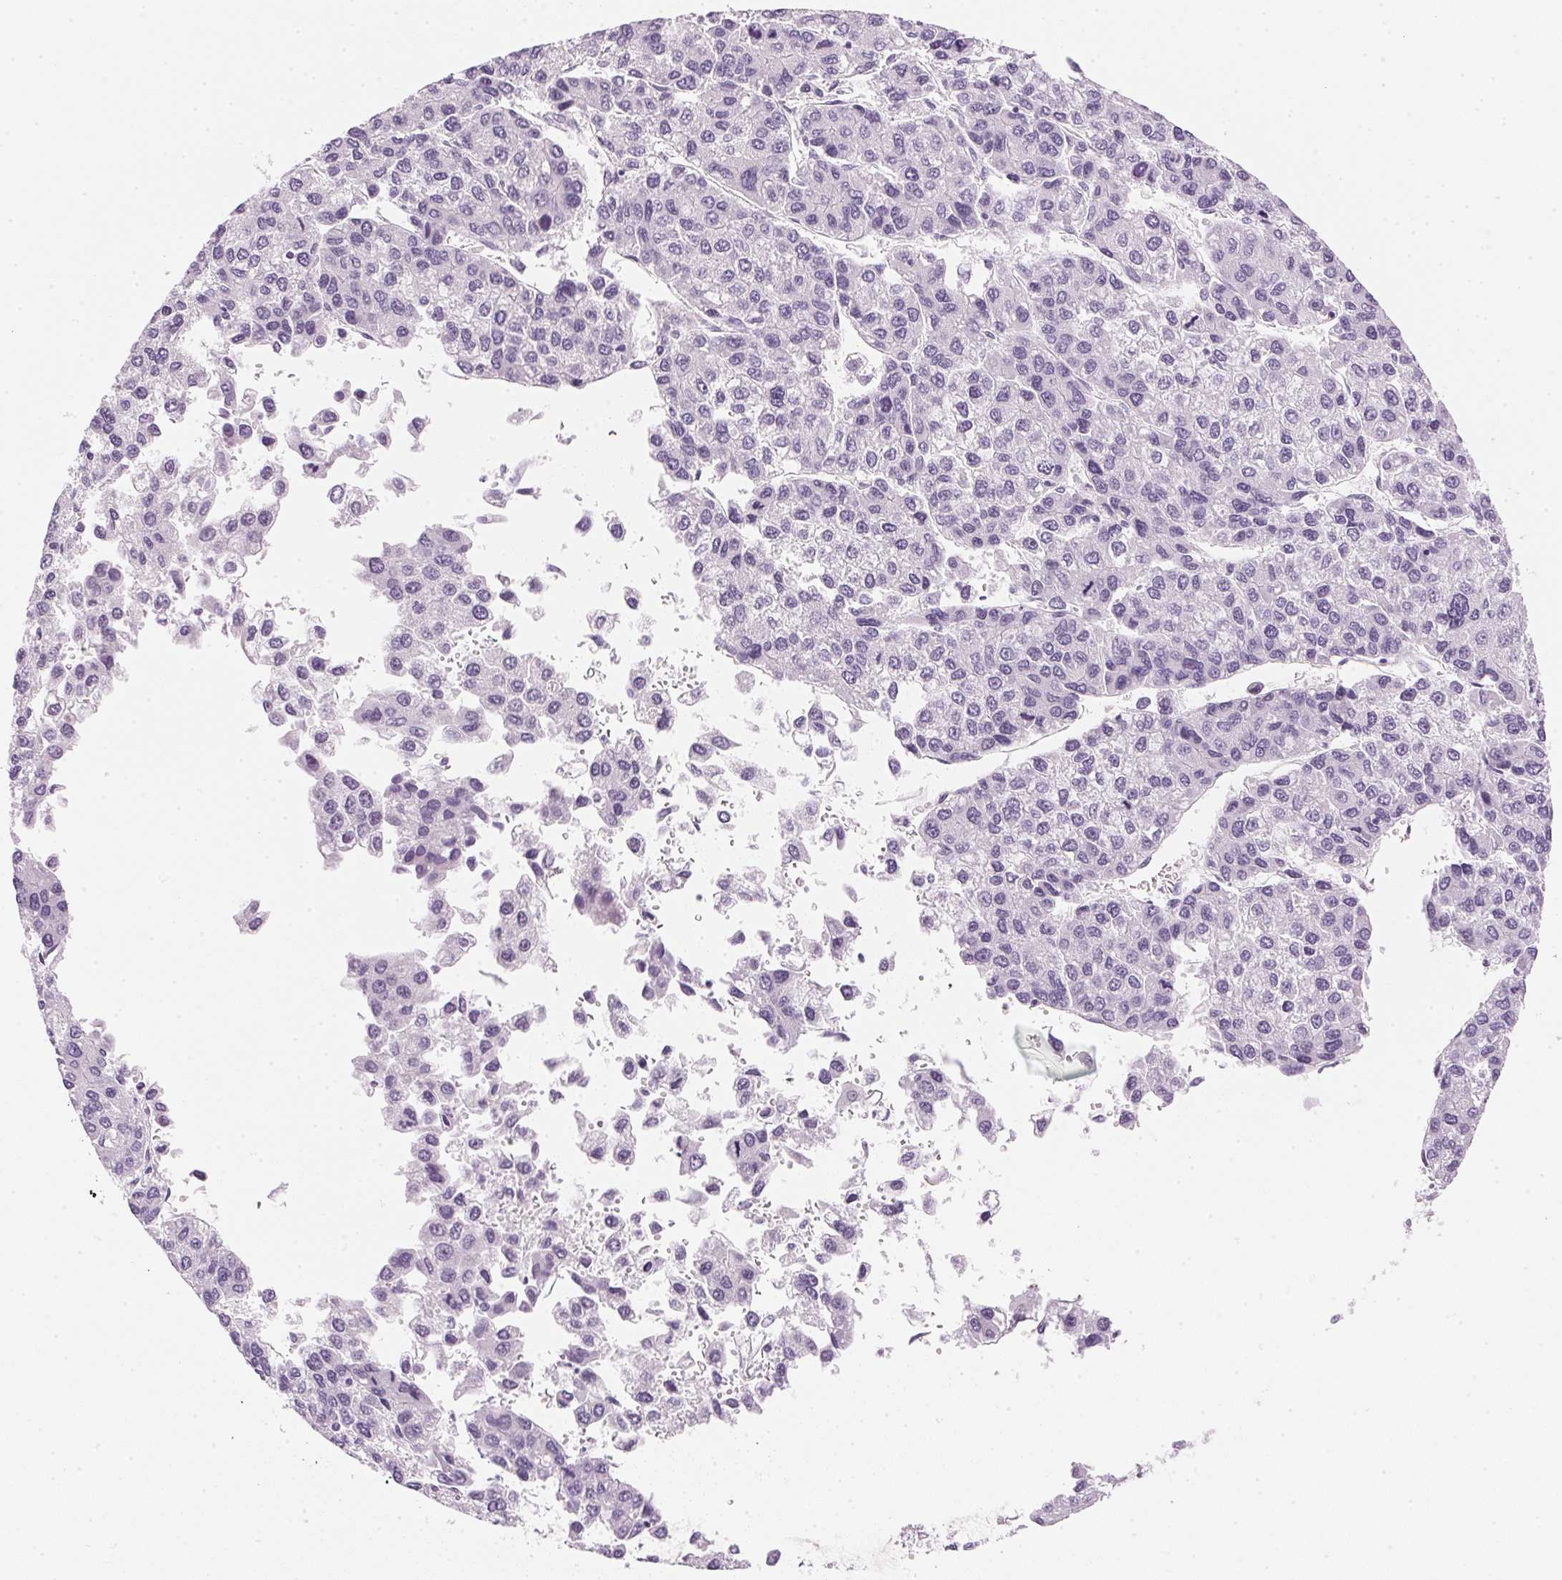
{"staining": {"intensity": "negative", "quantity": "none", "location": "none"}, "tissue": "liver cancer", "cell_type": "Tumor cells", "image_type": "cancer", "snomed": [{"axis": "morphology", "description": "Carcinoma, Hepatocellular, NOS"}, {"axis": "topography", "description": "Liver"}], "caption": "This is an IHC histopathology image of human hepatocellular carcinoma (liver). There is no expression in tumor cells.", "gene": "IGFBP1", "patient": {"sex": "female", "age": 66}}